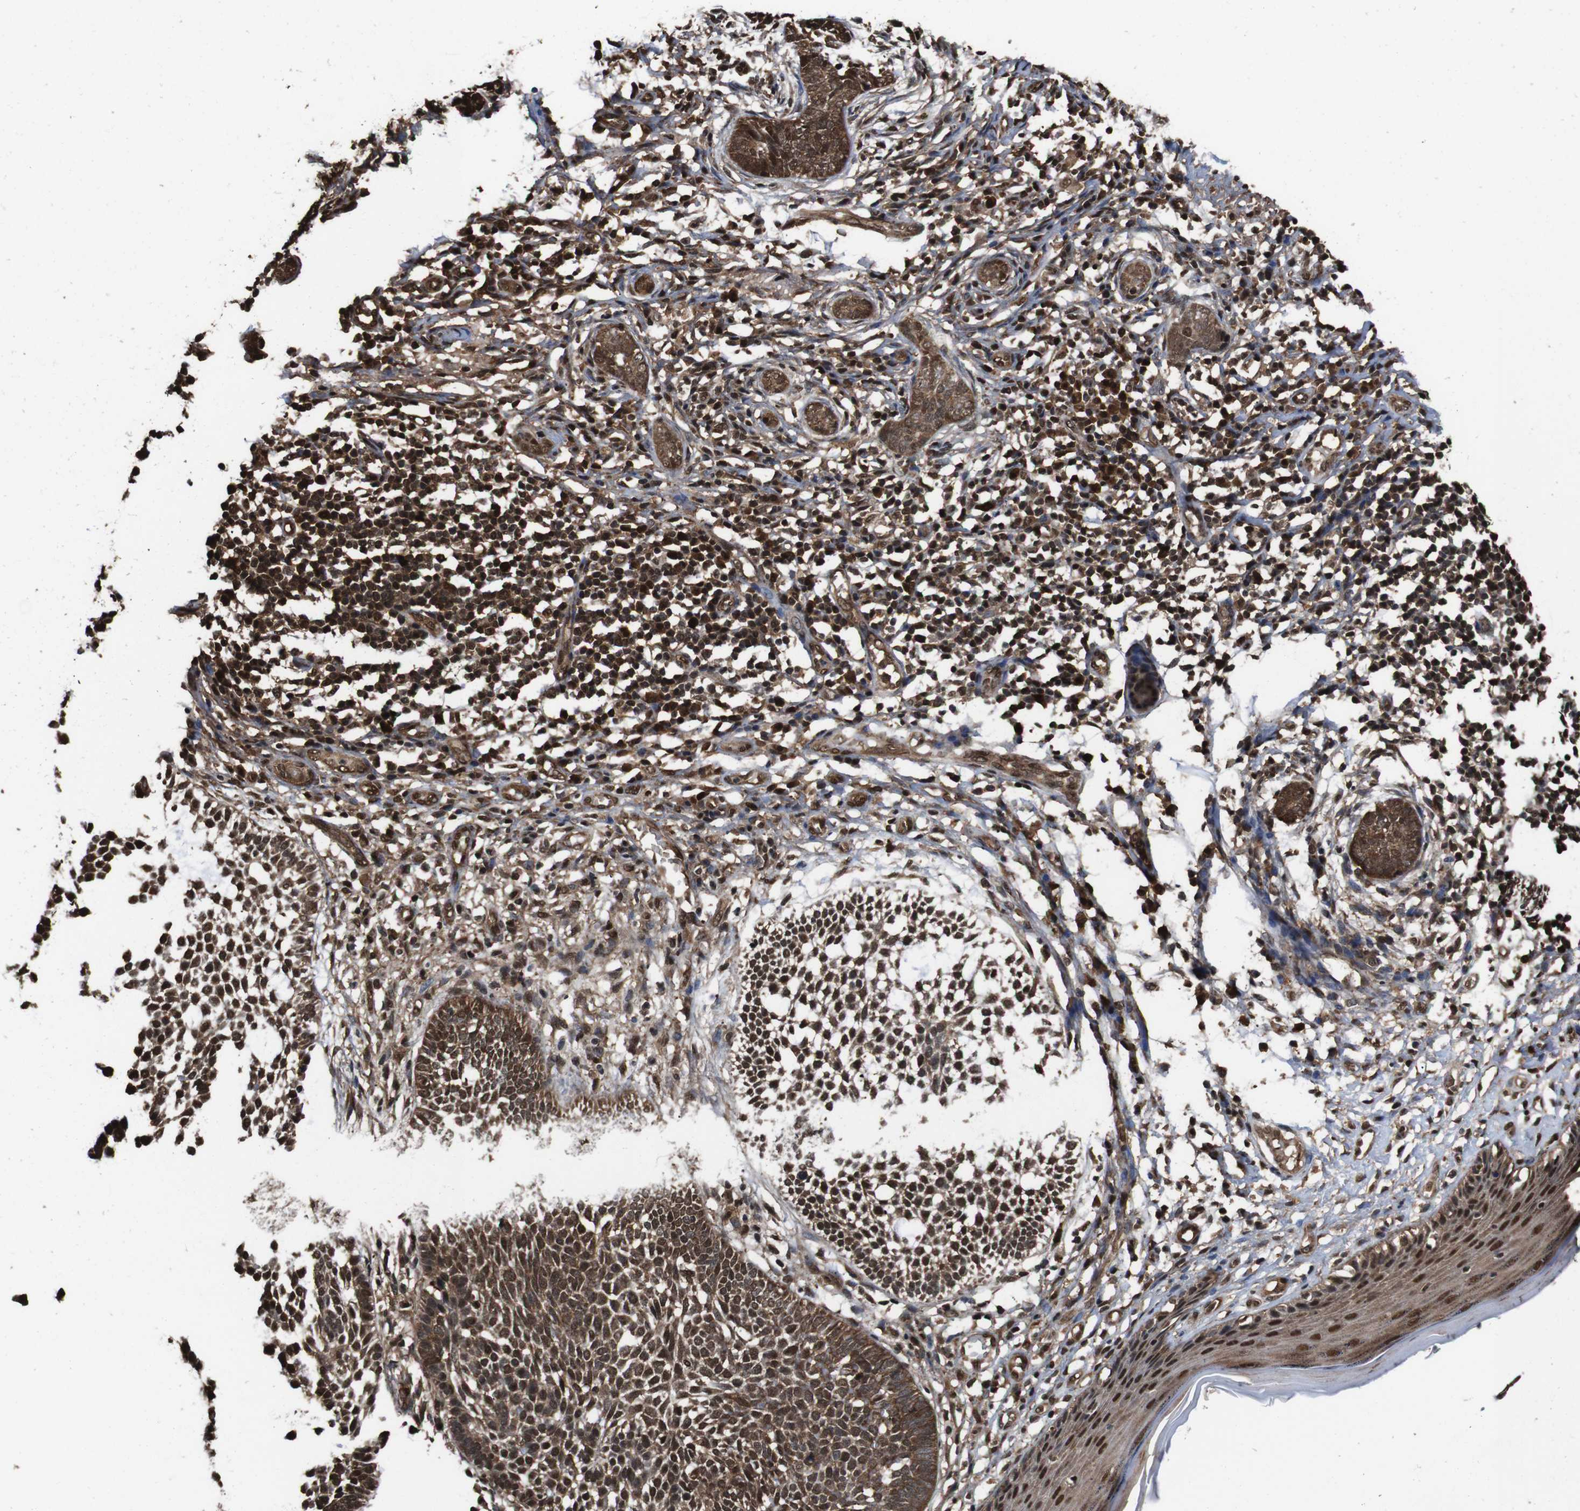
{"staining": {"intensity": "moderate", "quantity": ">75%", "location": "cytoplasmic/membranous,nuclear"}, "tissue": "skin cancer", "cell_type": "Tumor cells", "image_type": "cancer", "snomed": [{"axis": "morphology", "description": "Basal cell carcinoma"}, {"axis": "topography", "description": "Skin"}], "caption": "This histopathology image demonstrates IHC staining of human skin basal cell carcinoma, with medium moderate cytoplasmic/membranous and nuclear staining in about >75% of tumor cells.", "gene": "VCP", "patient": {"sex": "male", "age": 87}}